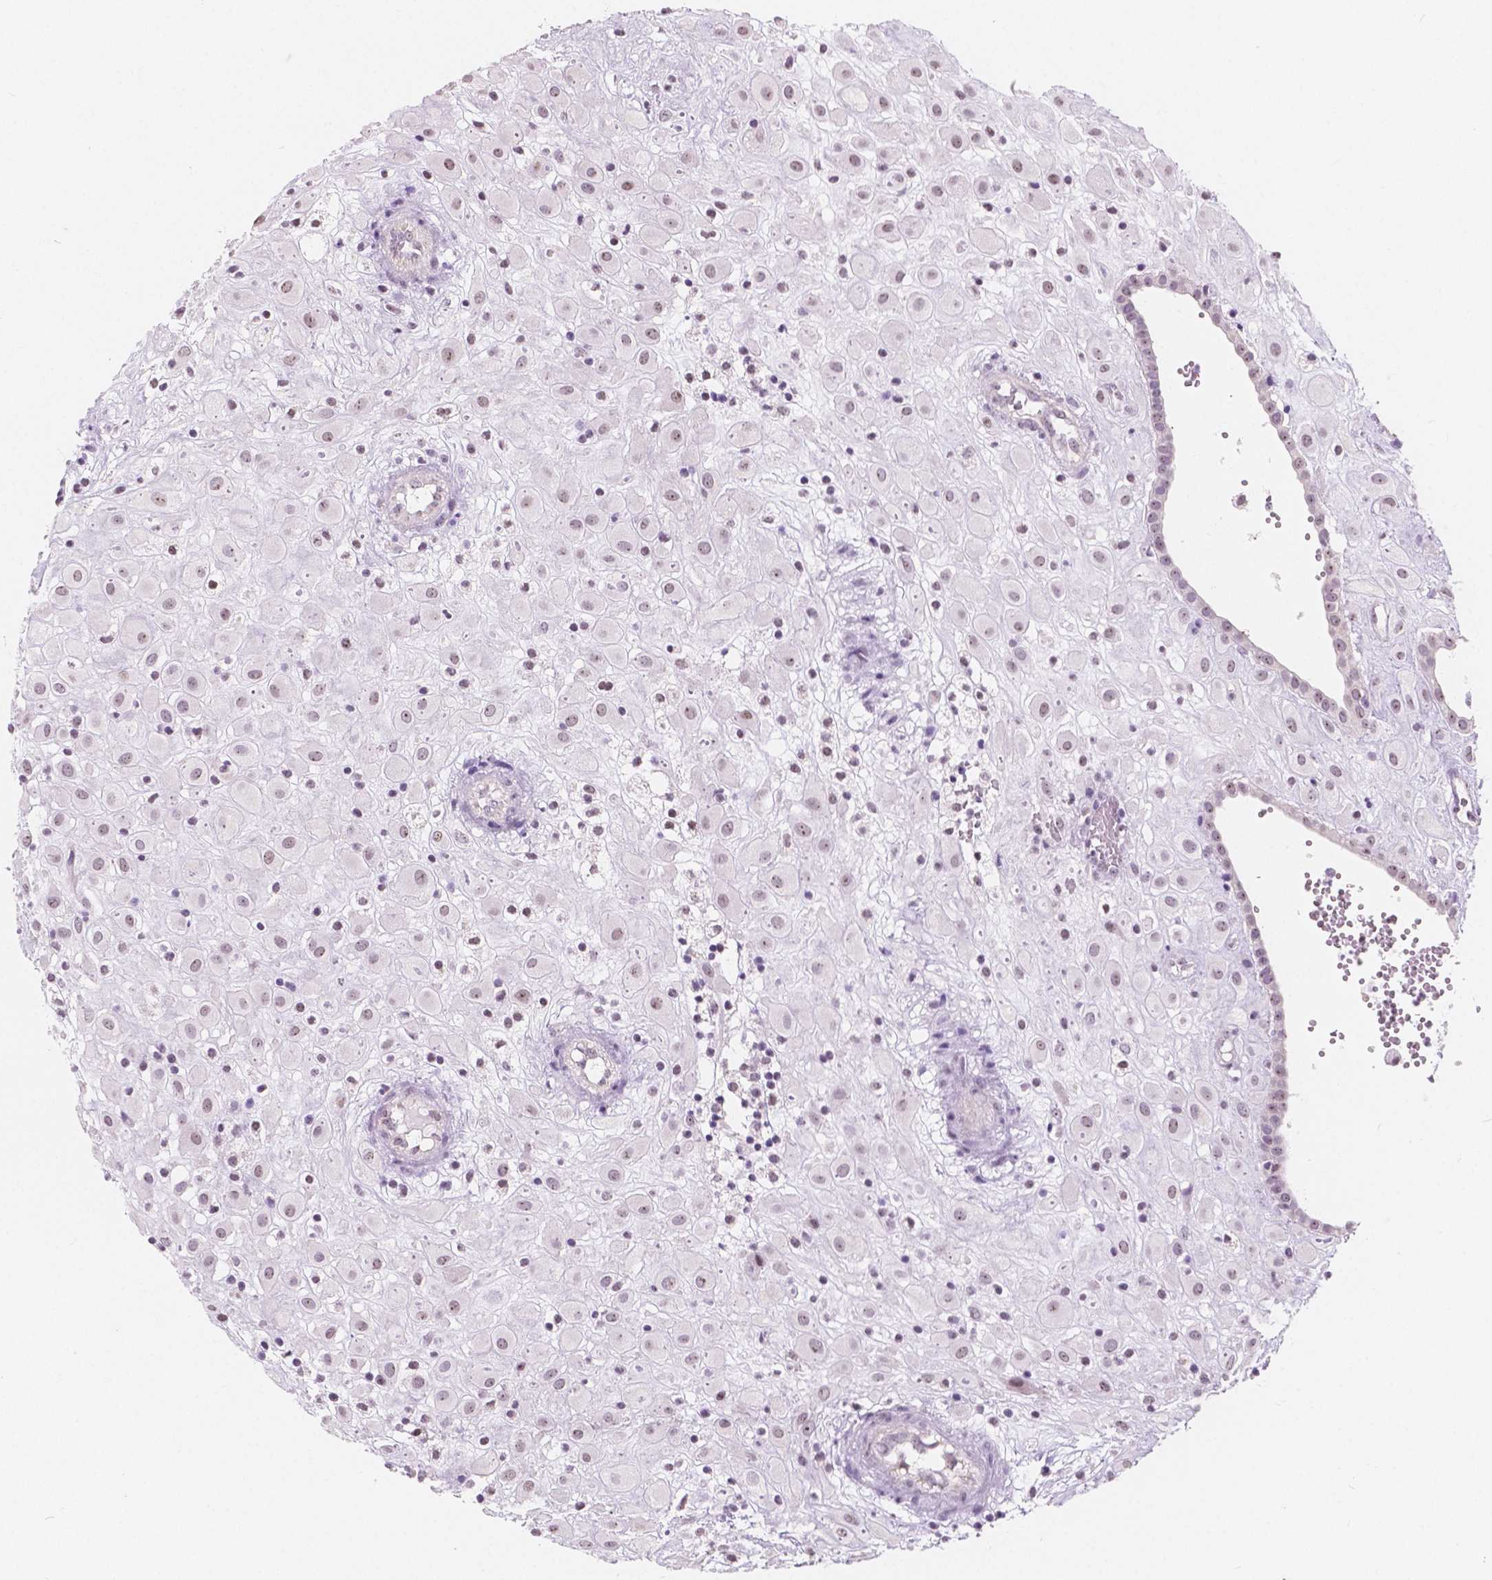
{"staining": {"intensity": "weak", "quantity": "<25%", "location": "nuclear"}, "tissue": "placenta", "cell_type": "Decidual cells", "image_type": "normal", "snomed": [{"axis": "morphology", "description": "Normal tissue, NOS"}, {"axis": "topography", "description": "Placenta"}], "caption": "An image of placenta stained for a protein demonstrates no brown staining in decidual cells.", "gene": "NOLC1", "patient": {"sex": "female", "age": 24}}